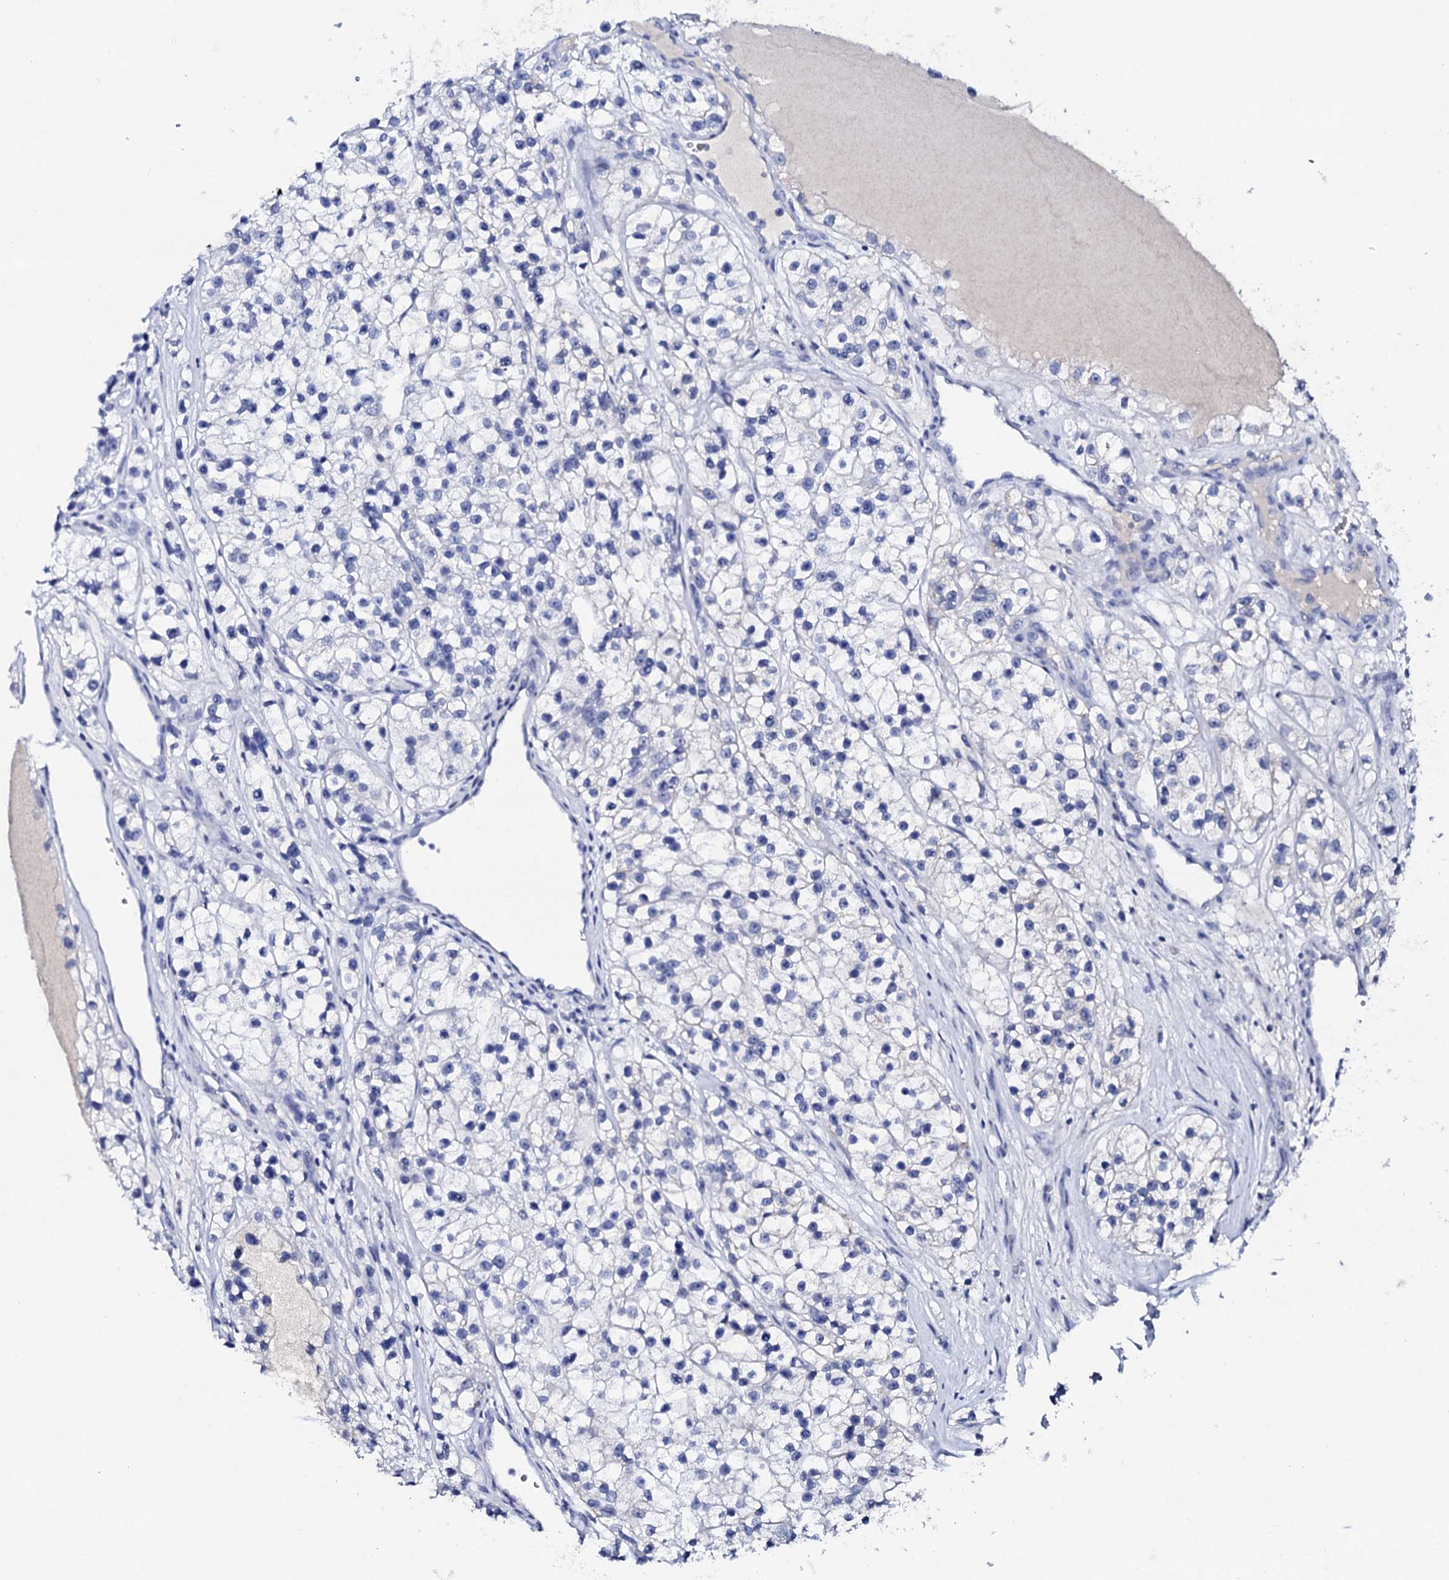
{"staining": {"intensity": "negative", "quantity": "none", "location": "none"}, "tissue": "renal cancer", "cell_type": "Tumor cells", "image_type": "cancer", "snomed": [{"axis": "morphology", "description": "Adenocarcinoma, NOS"}, {"axis": "topography", "description": "Kidney"}], "caption": "The histopathology image demonstrates no significant positivity in tumor cells of renal cancer.", "gene": "FBXL16", "patient": {"sex": "female", "age": 57}}